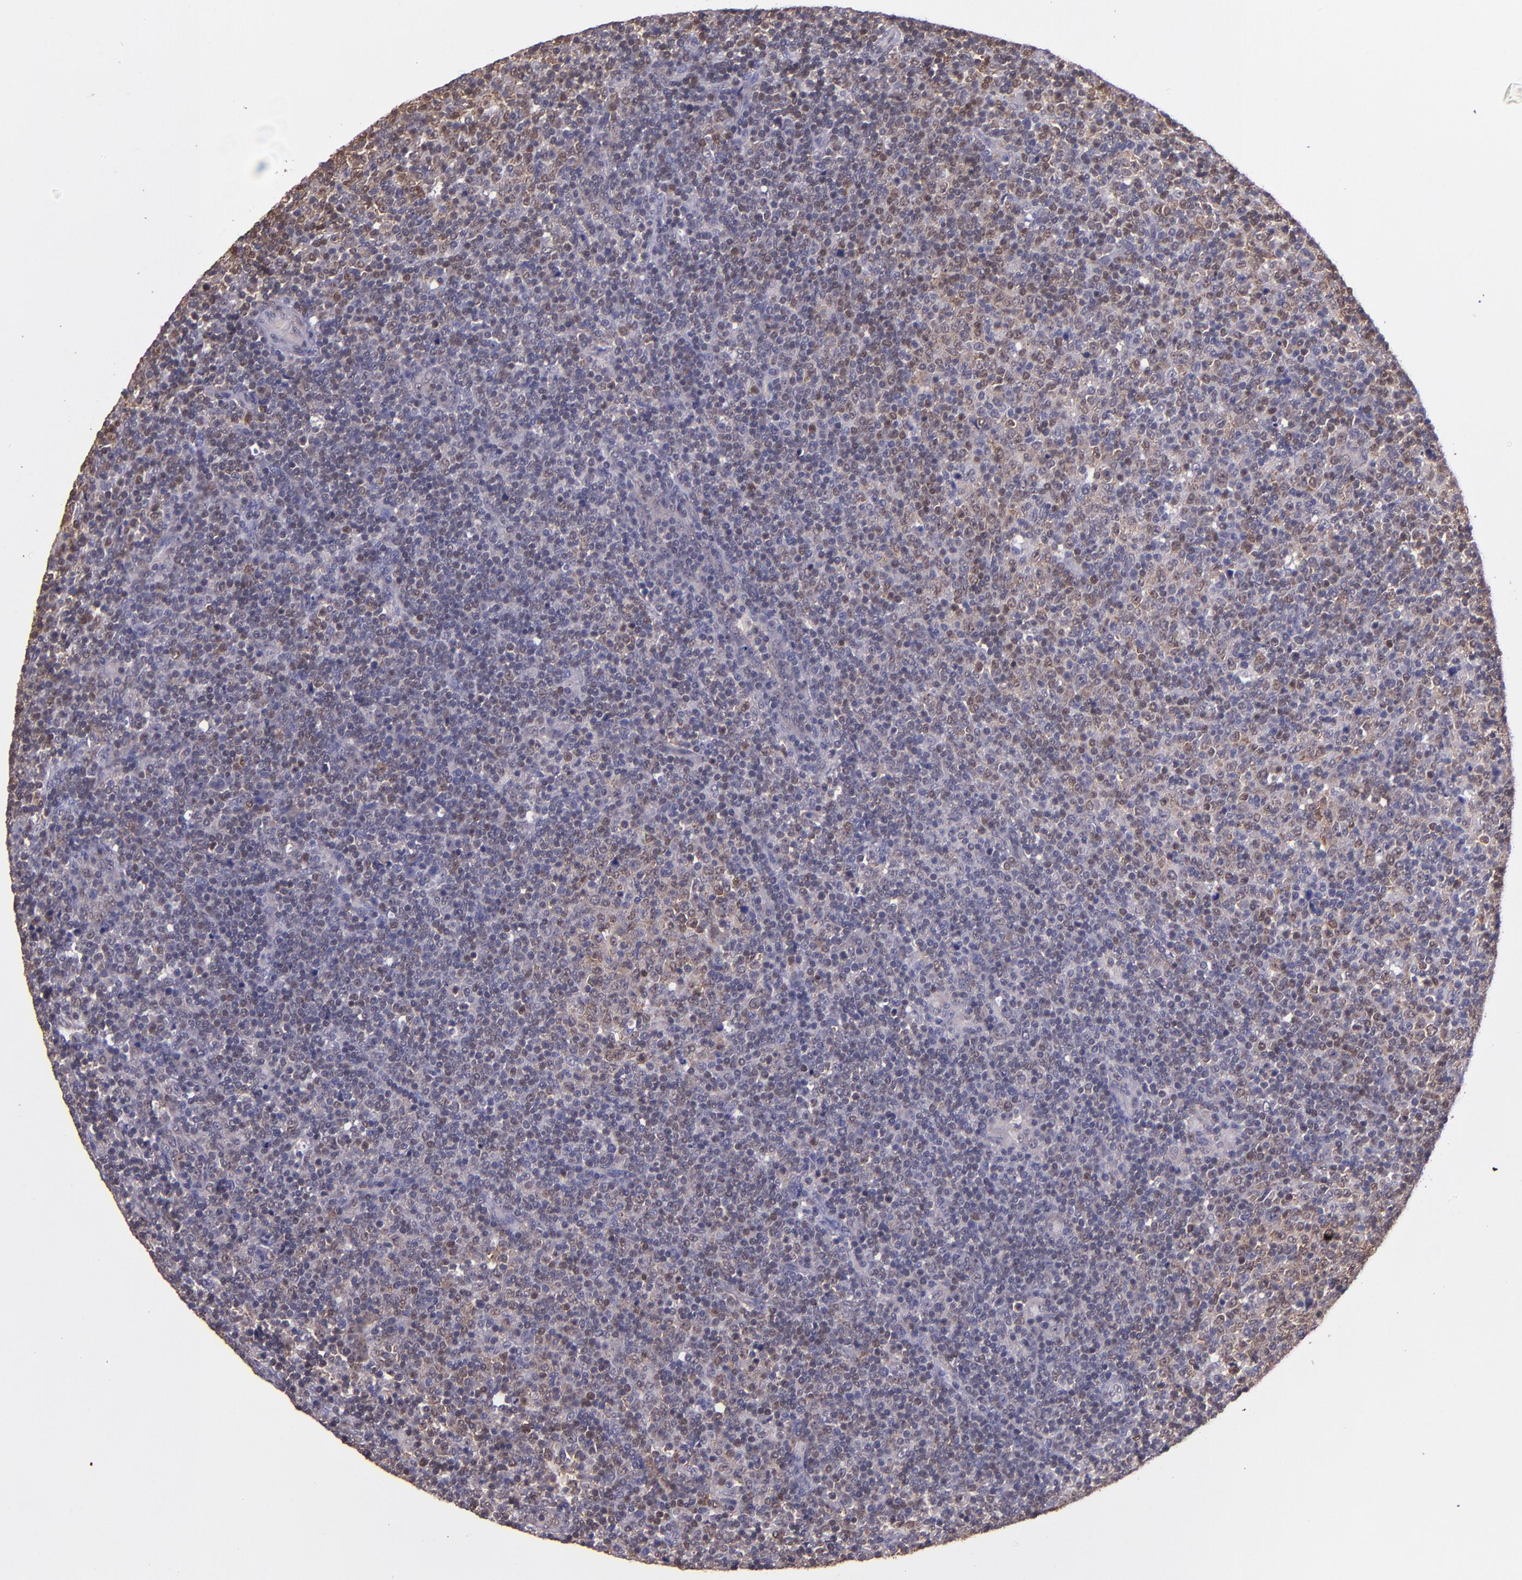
{"staining": {"intensity": "strong", "quantity": ">75%", "location": "cytoplasmic/membranous,nuclear"}, "tissue": "lymphoma", "cell_type": "Tumor cells", "image_type": "cancer", "snomed": [{"axis": "morphology", "description": "Malignant lymphoma, non-Hodgkin's type, Low grade"}, {"axis": "topography", "description": "Lymph node"}], "caption": "Immunohistochemistry (IHC) (DAB (3,3'-diaminobenzidine)) staining of lymphoma demonstrates strong cytoplasmic/membranous and nuclear protein expression in about >75% of tumor cells.", "gene": "STAT6", "patient": {"sex": "male", "age": 70}}